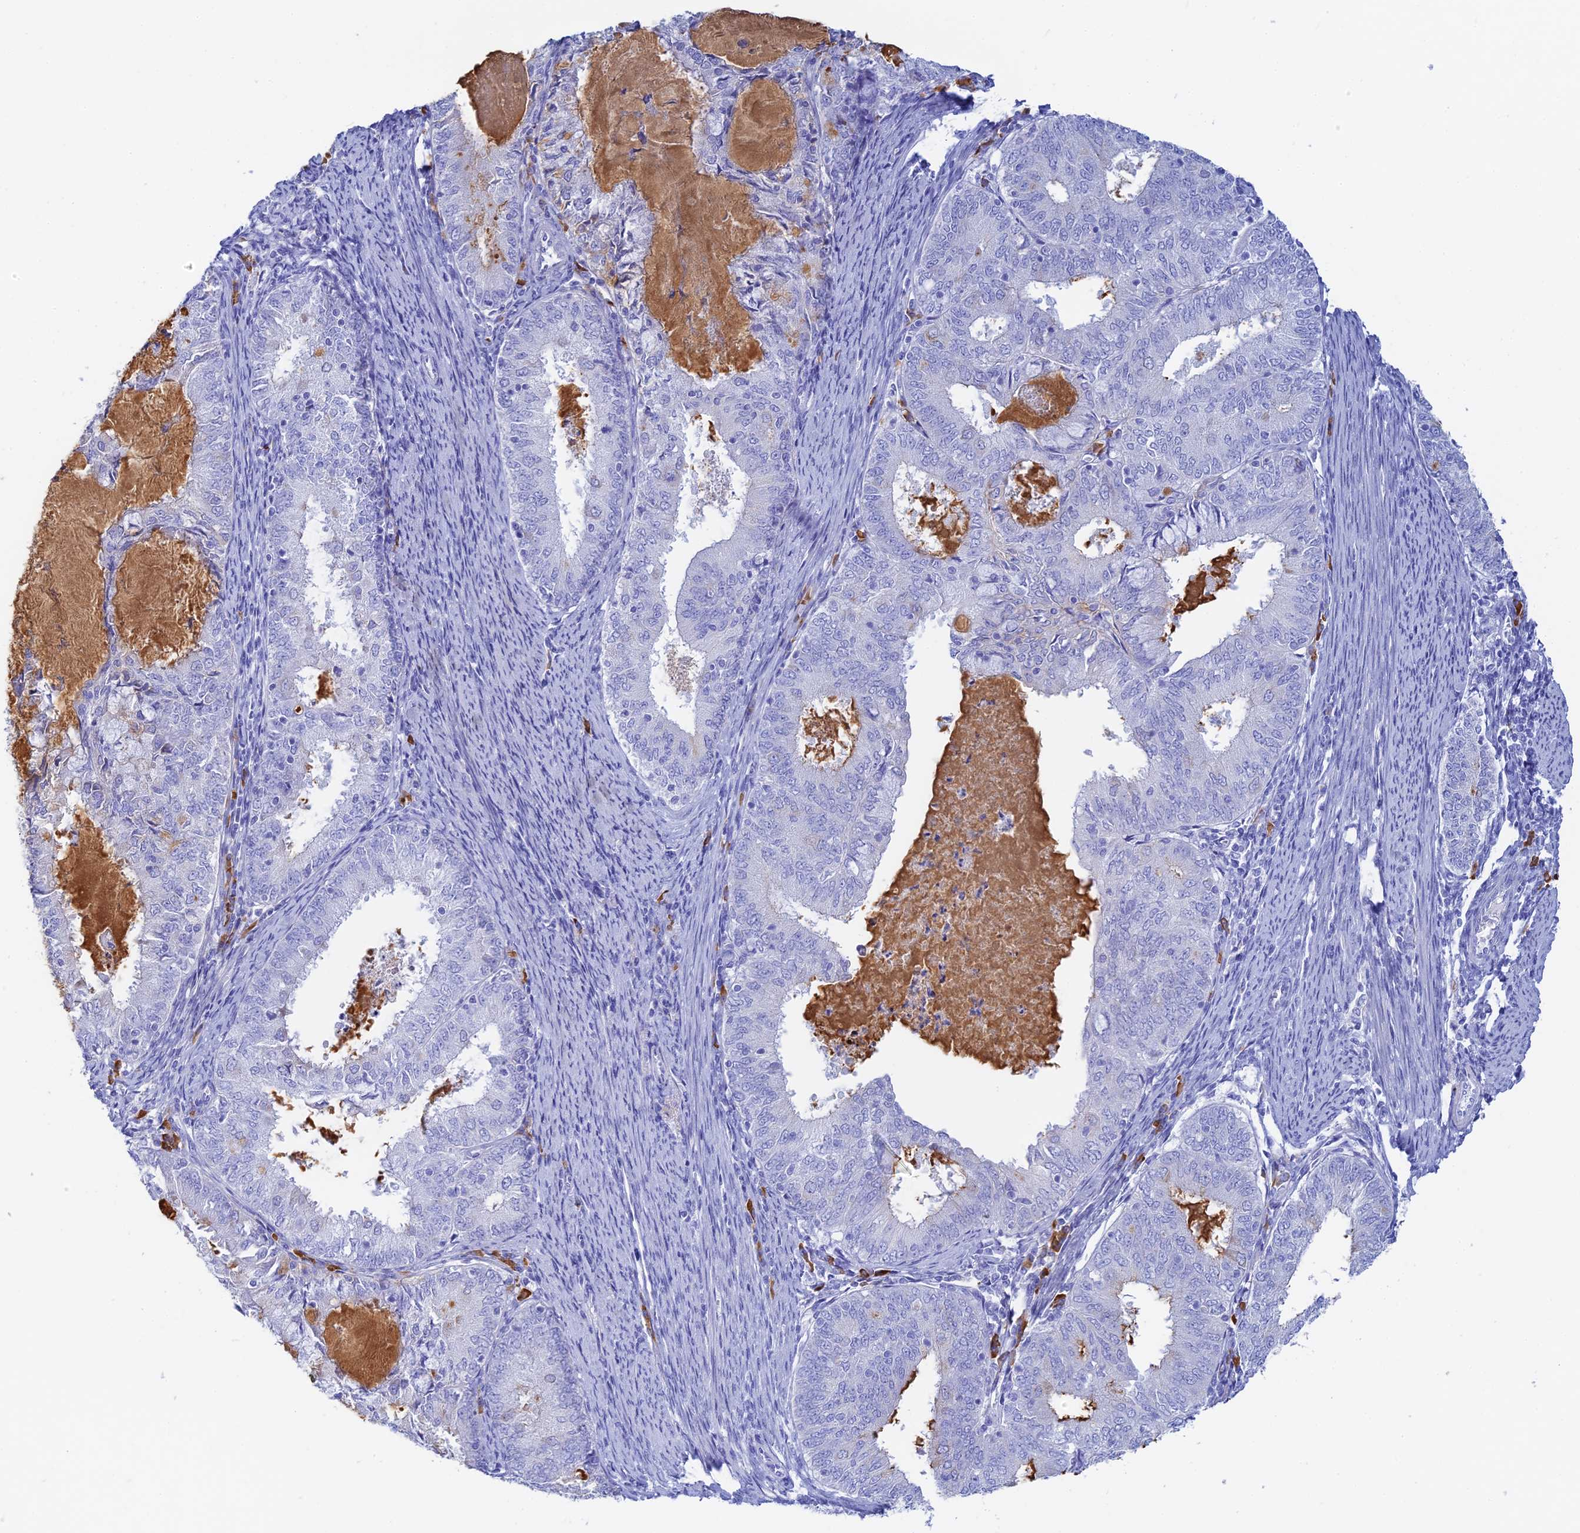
{"staining": {"intensity": "negative", "quantity": "none", "location": "none"}, "tissue": "endometrial cancer", "cell_type": "Tumor cells", "image_type": "cancer", "snomed": [{"axis": "morphology", "description": "Adenocarcinoma, NOS"}, {"axis": "topography", "description": "Endometrium"}], "caption": "Endometrial cancer was stained to show a protein in brown. There is no significant expression in tumor cells.", "gene": "CEP152", "patient": {"sex": "female", "age": 57}}